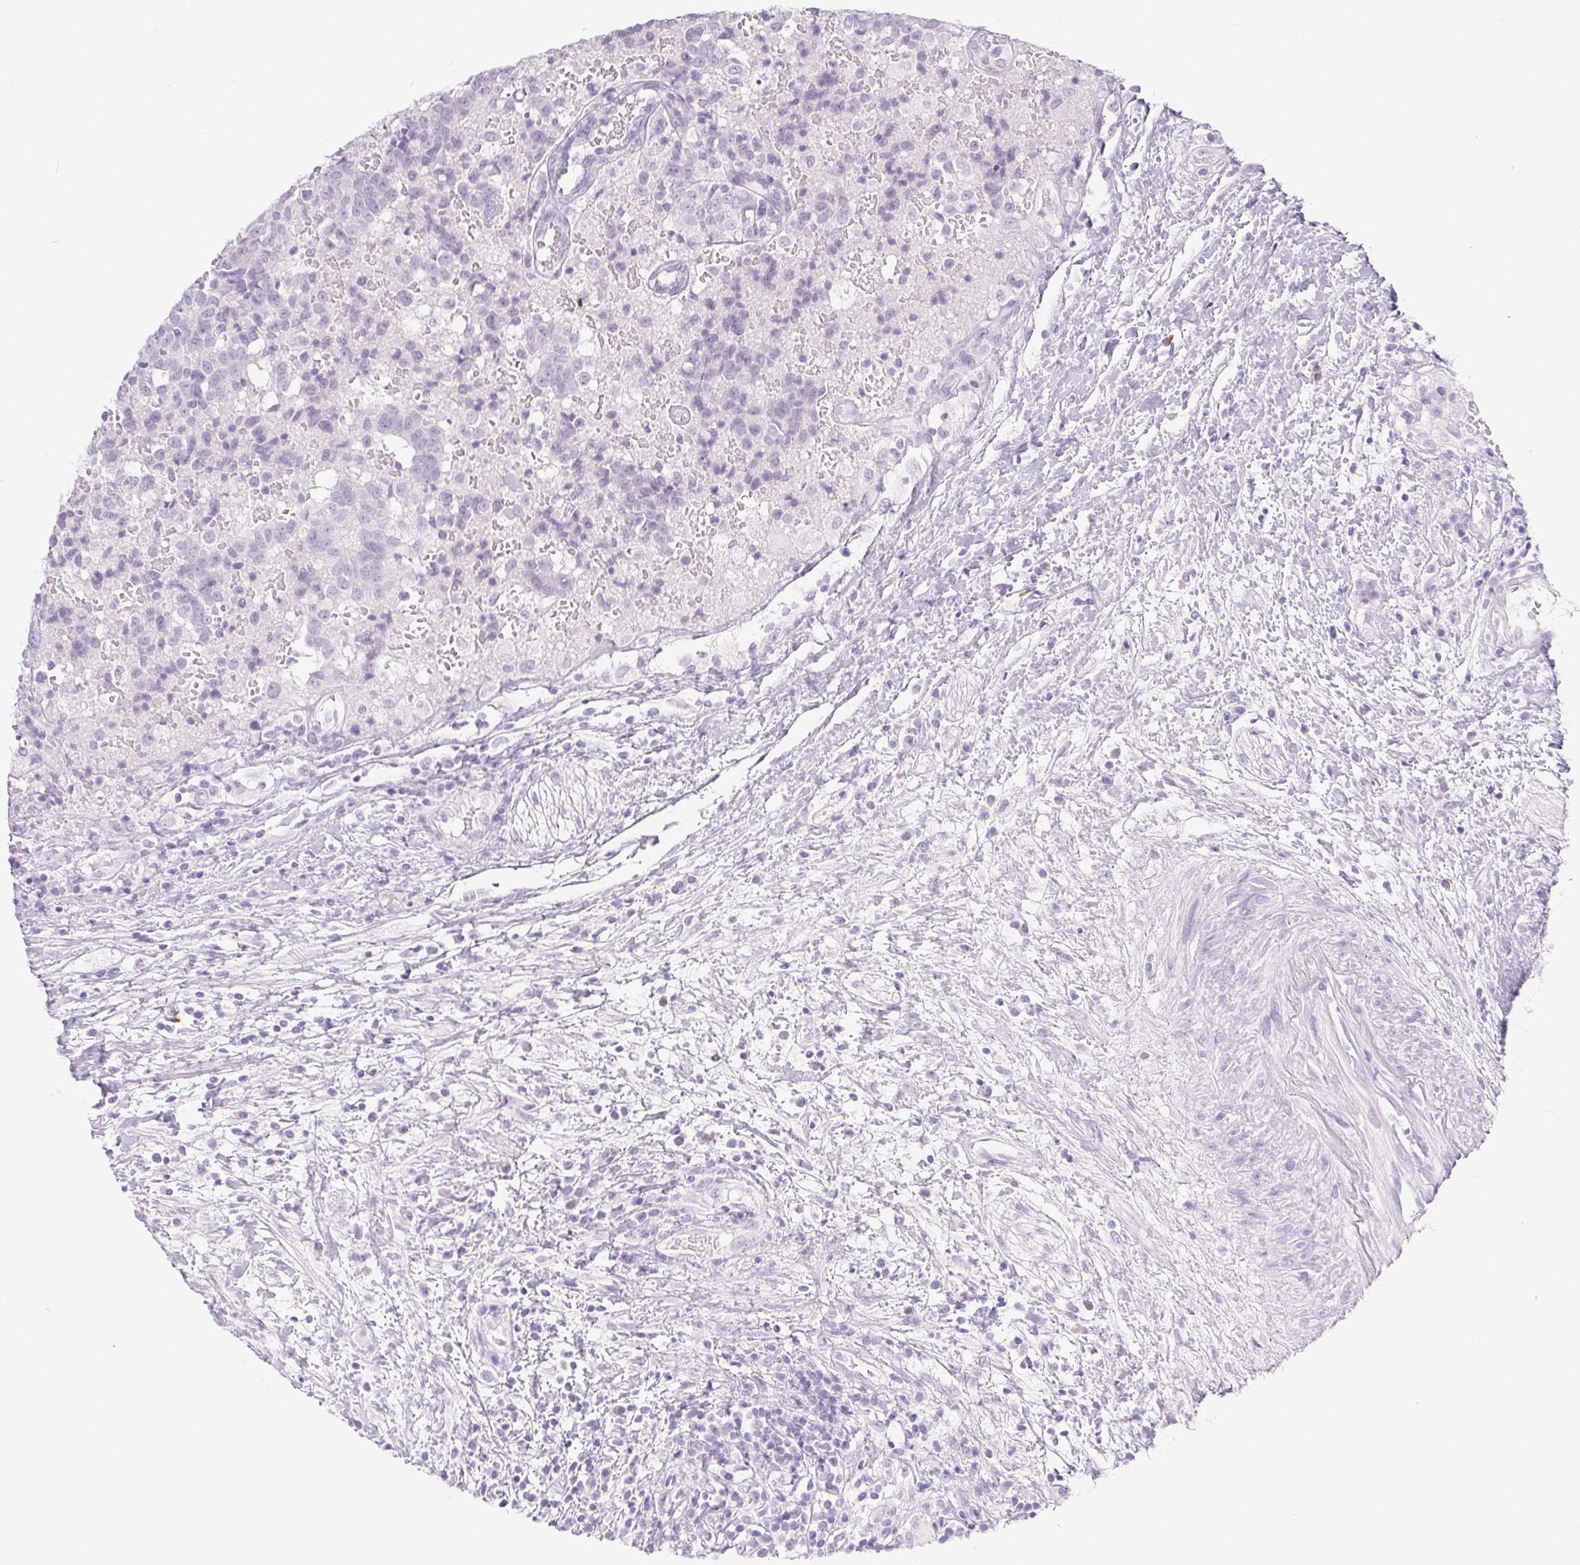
{"staining": {"intensity": "negative", "quantity": "none", "location": "none"}, "tissue": "prostate cancer", "cell_type": "Tumor cells", "image_type": "cancer", "snomed": [{"axis": "morphology", "description": "Adenocarcinoma, High grade"}, {"axis": "topography", "description": "Prostate and seminal vesicle, NOS"}], "caption": "There is no significant positivity in tumor cells of adenocarcinoma (high-grade) (prostate). (Brightfield microscopy of DAB (3,3'-diaminobenzidine) immunohistochemistry (IHC) at high magnification).", "gene": "PI3", "patient": {"sex": "male", "age": 60}}